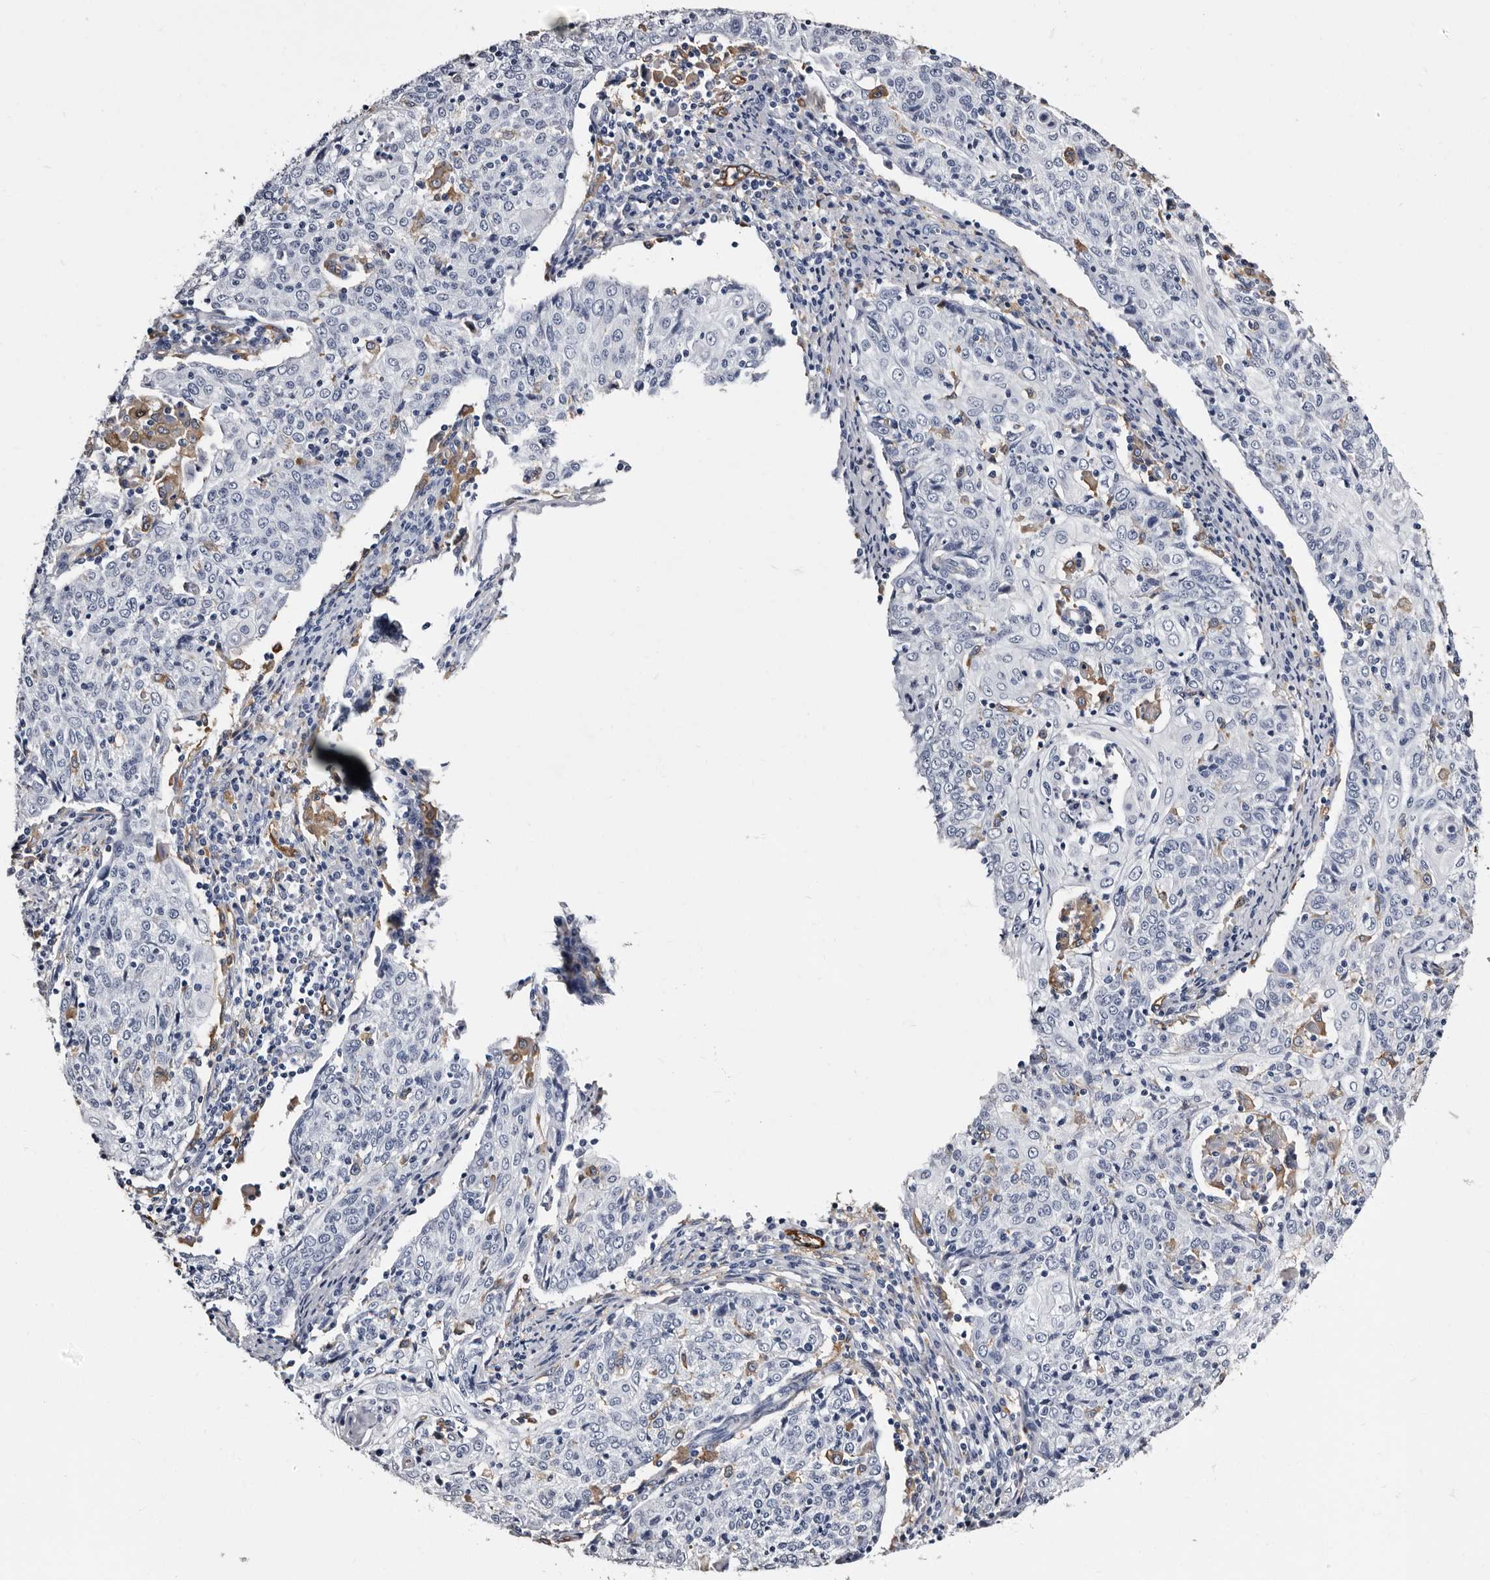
{"staining": {"intensity": "negative", "quantity": "none", "location": "none"}, "tissue": "cervical cancer", "cell_type": "Tumor cells", "image_type": "cancer", "snomed": [{"axis": "morphology", "description": "Squamous cell carcinoma, NOS"}, {"axis": "topography", "description": "Cervix"}], "caption": "IHC micrograph of neoplastic tissue: human squamous cell carcinoma (cervical) stained with DAB (3,3'-diaminobenzidine) reveals no significant protein positivity in tumor cells.", "gene": "EPB41L3", "patient": {"sex": "female", "age": 48}}